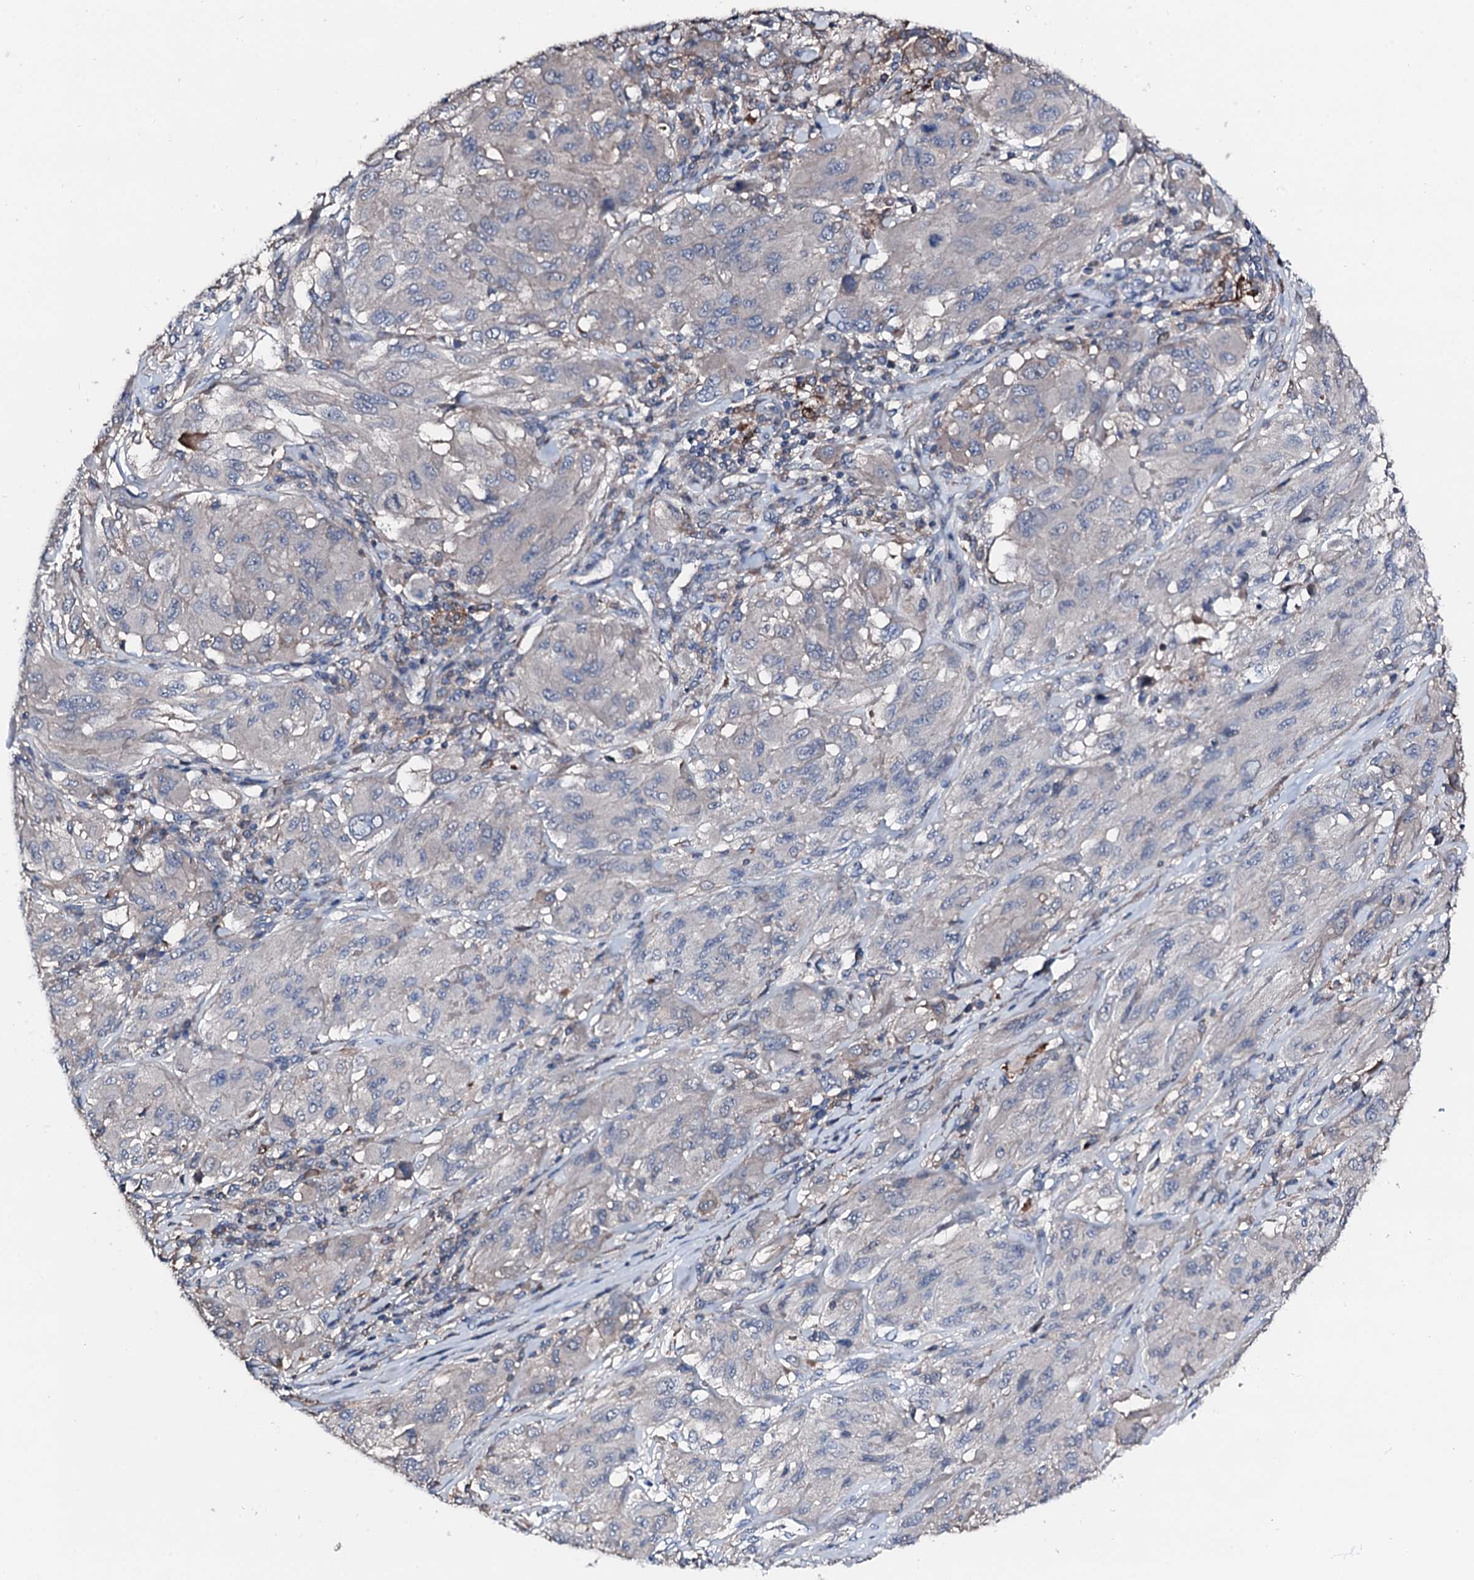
{"staining": {"intensity": "negative", "quantity": "none", "location": "none"}, "tissue": "melanoma", "cell_type": "Tumor cells", "image_type": "cancer", "snomed": [{"axis": "morphology", "description": "Malignant melanoma, NOS"}, {"axis": "topography", "description": "Skin"}], "caption": "This is an immunohistochemistry micrograph of human melanoma. There is no expression in tumor cells.", "gene": "TRAFD1", "patient": {"sex": "female", "age": 91}}